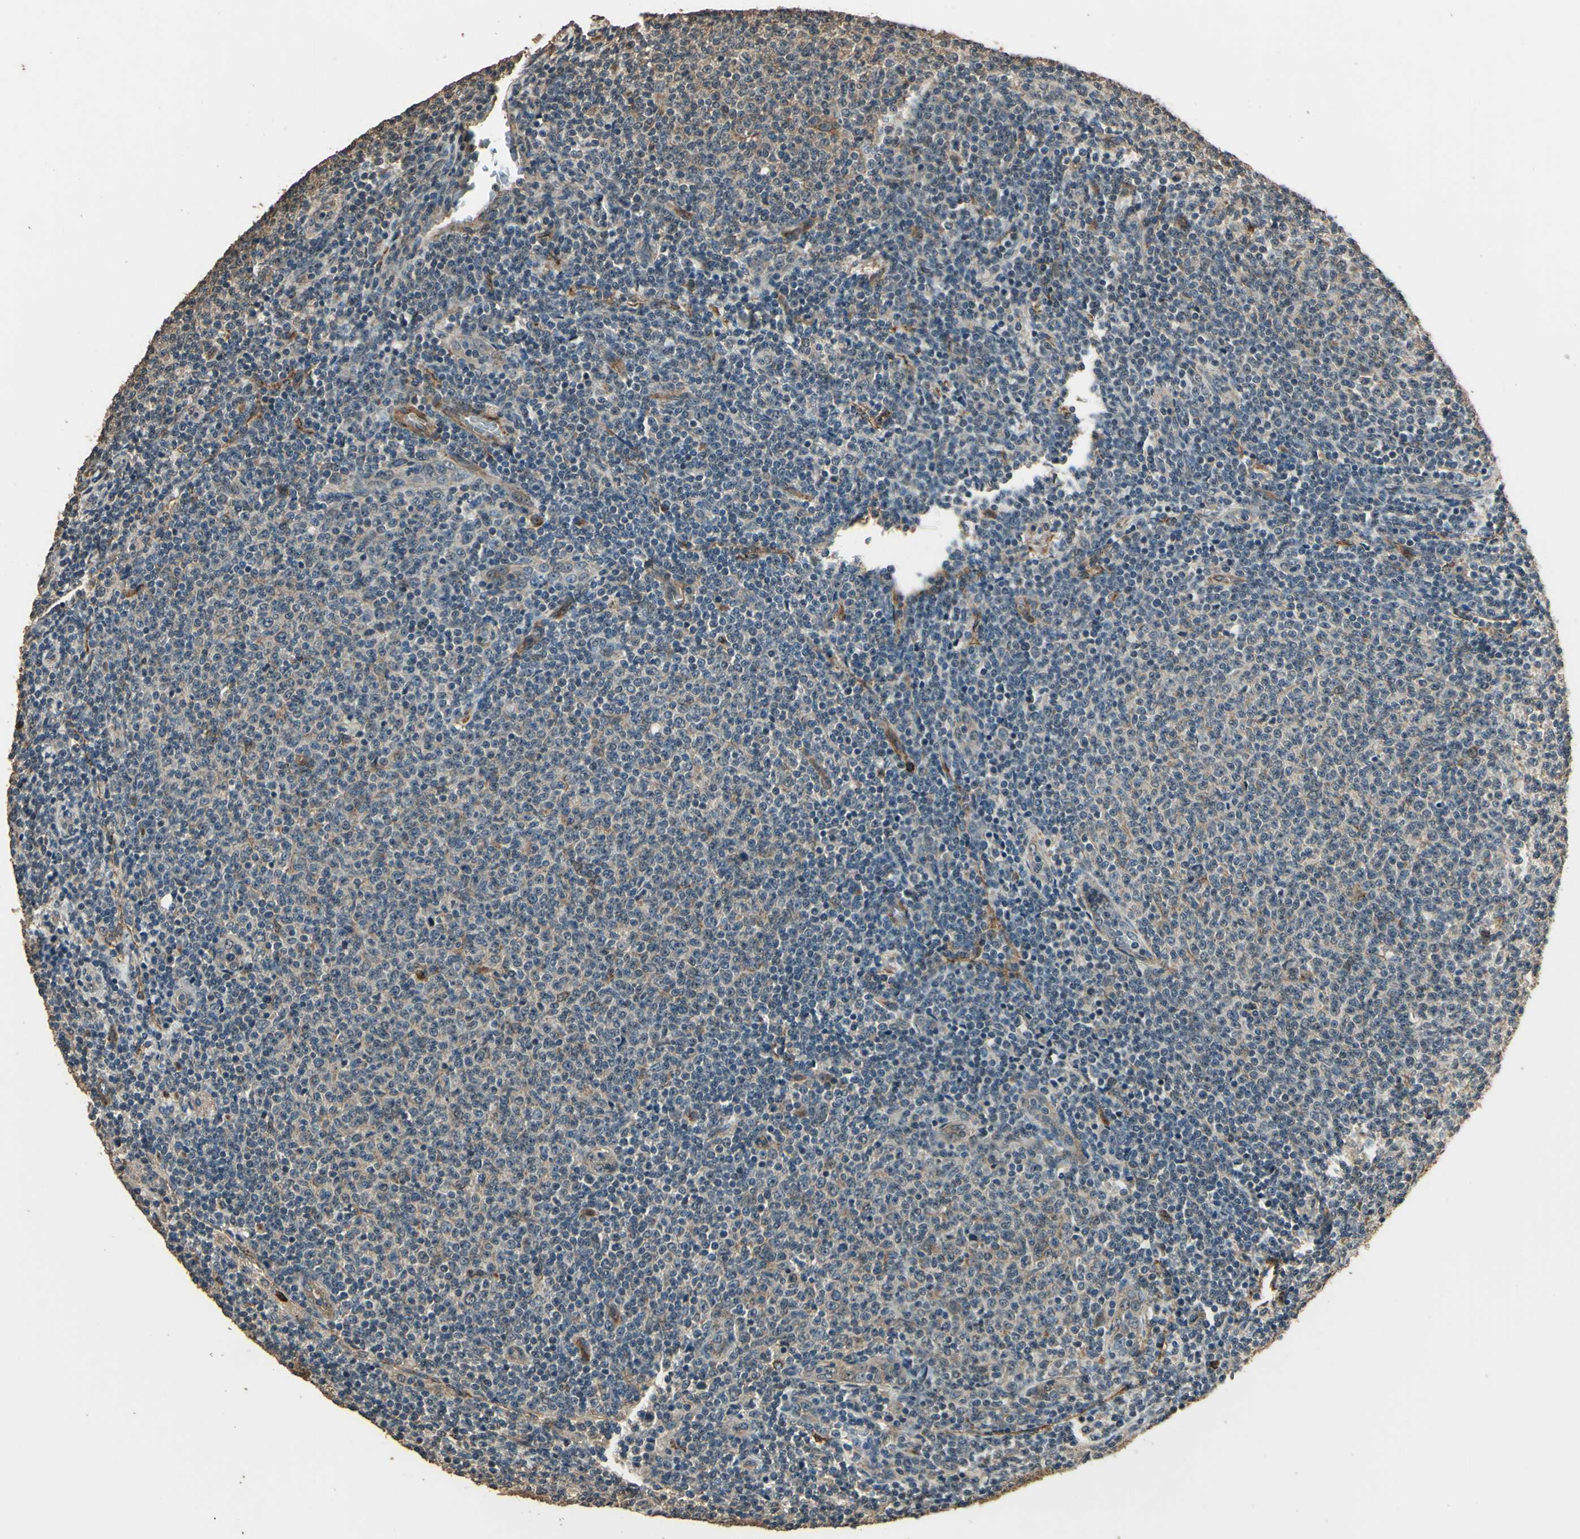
{"staining": {"intensity": "weak", "quantity": ">75%", "location": "cytoplasmic/membranous"}, "tissue": "lymphoma", "cell_type": "Tumor cells", "image_type": "cancer", "snomed": [{"axis": "morphology", "description": "Malignant lymphoma, non-Hodgkin's type, Low grade"}, {"axis": "topography", "description": "Lymph node"}], "caption": "Immunohistochemistry (IHC) (DAB (3,3'-diaminobenzidine)) staining of human low-grade malignant lymphoma, non-Hodgkin's type displays weak cytoplasmic/membranous protein expression in about >75% of tumor cells.", "gene": "TSPO", "patient": {"sex": "male", "age": 66}}